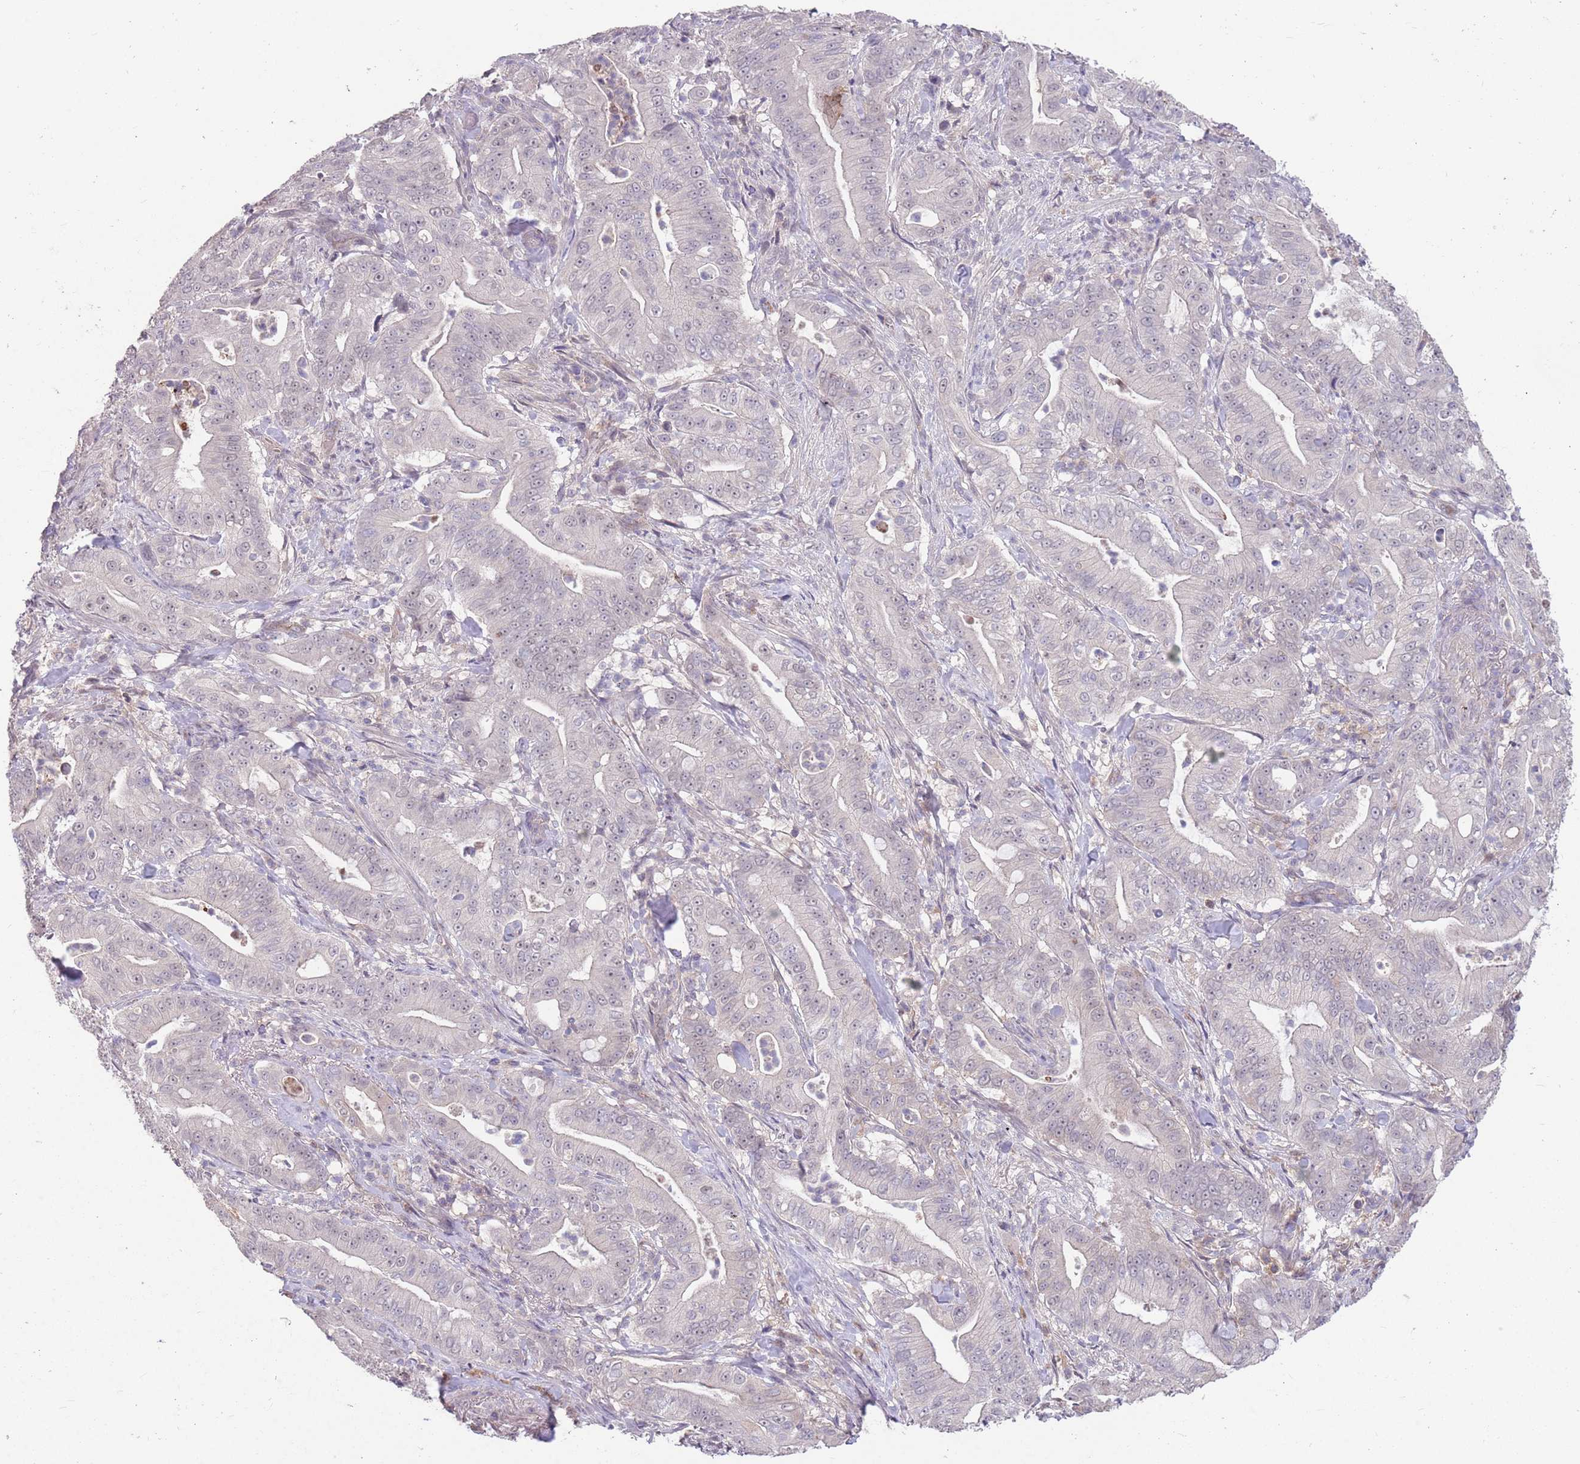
{"staining": {"intensity": "negative", "quantity": "none", "location": "none"}, "tissue": "pancreatic cancer", "cell_type": "Tumor cells", "image_type": "cancer", "snomed": [{"axis": "morphology", "description": "Adenocarcinoma, NOS"}, {"axis": "topography", "description": "Pancreas"}], "caption": "This is a image of immunohistochemistry (IHC) staining of pancreatic adenocarcinoma, which shows no expression in tumor cells. (DAB immunohistochemistry (IHC), high magnification).", "gene": "MEI1", "patient": {"sex": "male", "age": 71}}